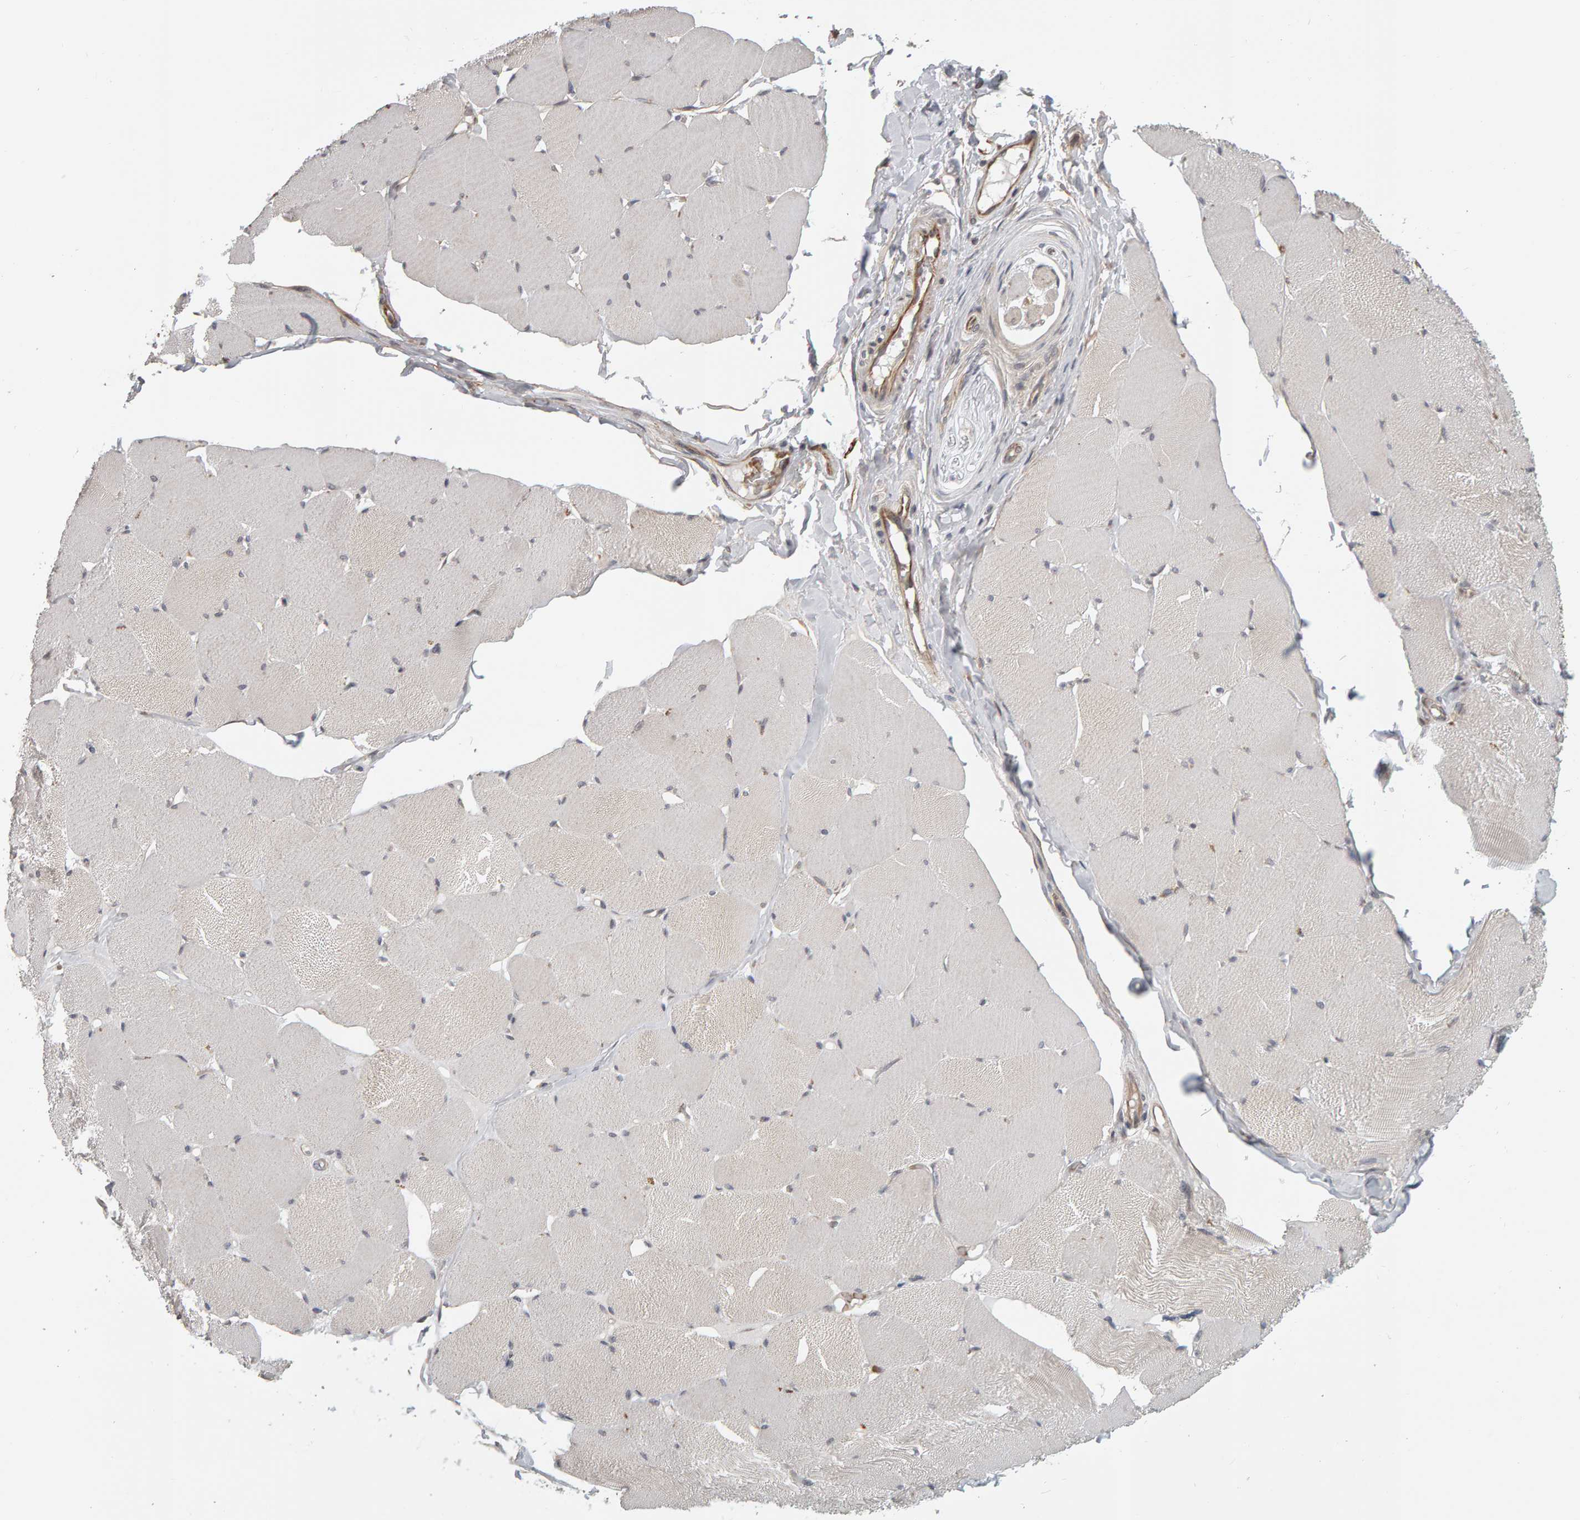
{"staining": {"intensity": "weak", "quantity": "25%-75%", "location": "cytoplasmic/membranous"}, "tissue": "skeletal muscle", "cell_type": "Myocytes", "image_type": "normal", "snomed": [{"axis": "morphology", "description": "Normal tissue, NOS"}, {"axis": "topography", "description": "Skin"}, {"axis": "topography", "description": "Skeletal muscle"}], "caption": "Weak cytoplasmic/membranous protein staining is present in about 25%-75% of myocytes in skeletal muscle. The staining was performed using DAB, with brown indicating positive protein expression. Nuclei are stained blue with hematoxylin.", "gene": "DAP3", "patient": {"sex": "male", "age": 83}}